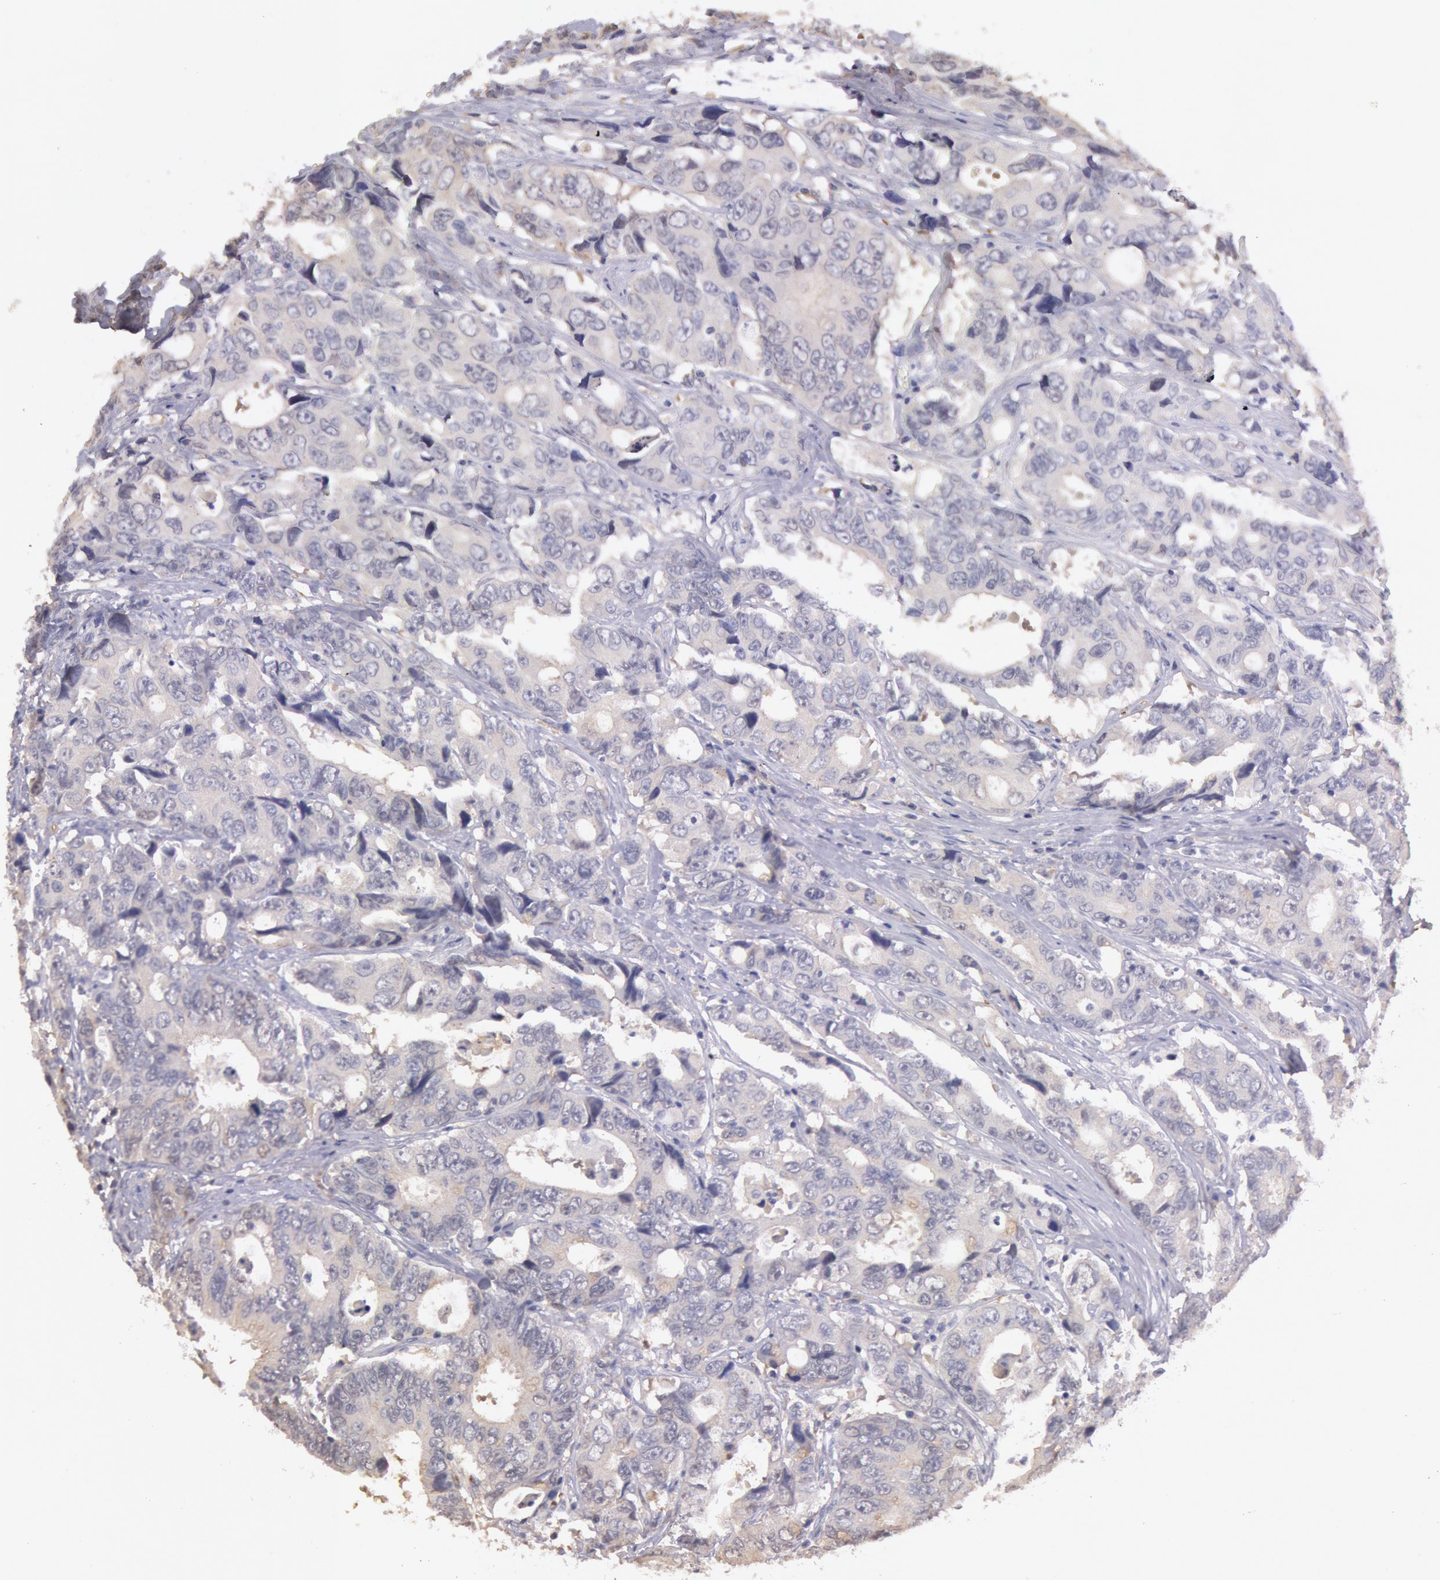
{"staining": {"intensity": "negative", "quantity": "none", "location": "none"}, "tissue": "colorectal cancer", "cell_type": "Tumor cells", "image_type": "cancer", "snomed": [{"axis": "morphology", "description": "Adenocarcinoma, NOS"}, {"axis": "topography", "description": "Rectum"}], "caption": "Tumor cells are negative for brown protein staining in adenocarcinoma (colorectal).", "gene": "C1R", "patient": {"sex": "female", "age": 67}}